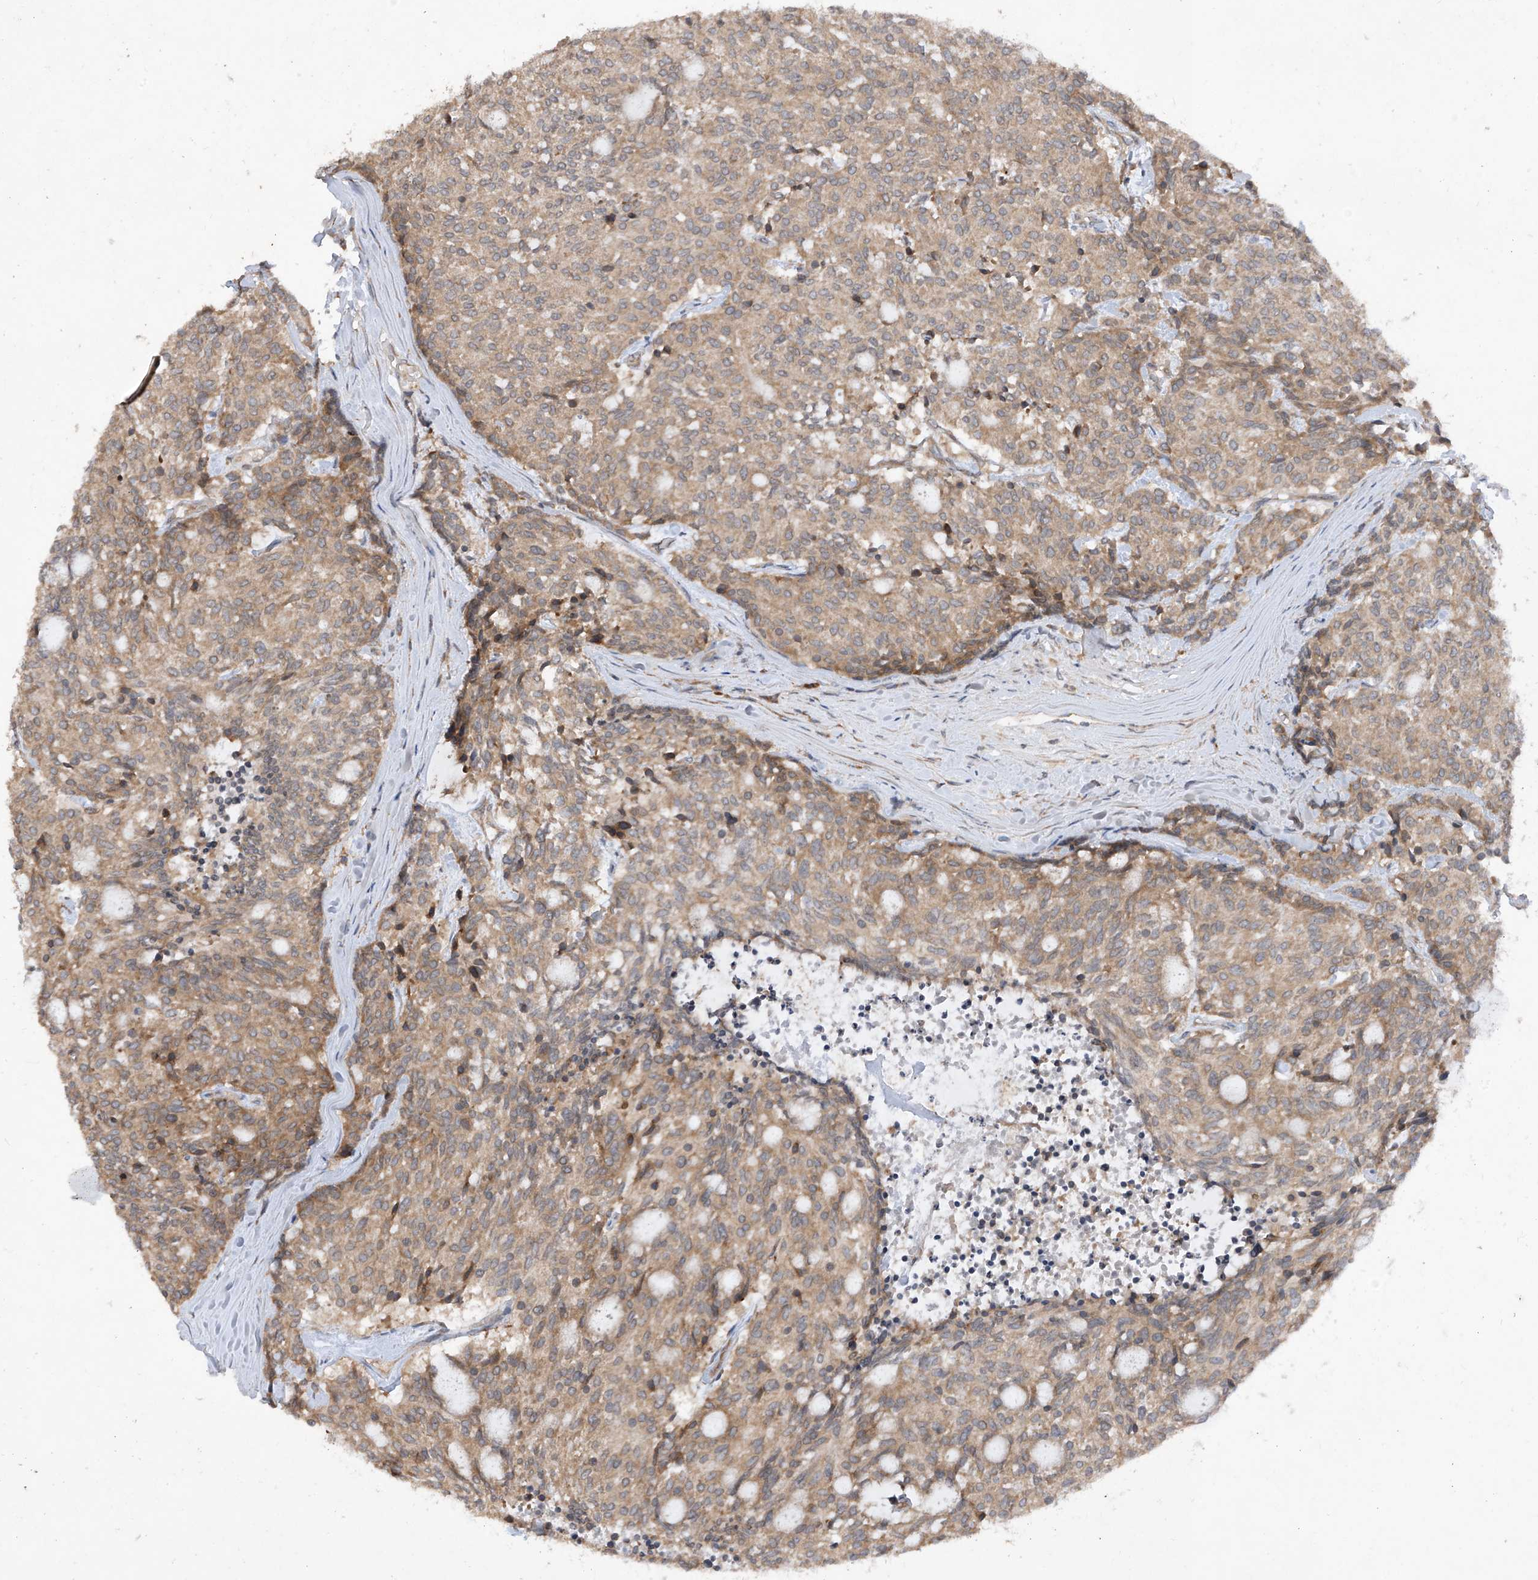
{"staining": {"intensity": "weak", "quantity": ">75%", "location": "cytoplasmic/membranous"}, "tissue": "carcinoid", "cell_type": "Tumor cells", "image_type": "cancer", "snomed": [{"axis": "morphology", "description": "Carcinoid, malignant, NOS"}, {"axis": "topography", "description": "Pancreas"}], "caption": "Malignant carcinoid tissue demonstrates weak cytoplasmic/membranous staining in about >75% of tumor cells, visualized by immunohistochemistry. The staining was performed using DAB (3,3'-diaminobenzidine), with brown indicating positive protein expression. Nuclei are stained blue with hematoxylin.", "gene": "RPL34", "patient": {"sex": "female", "age": 54}}